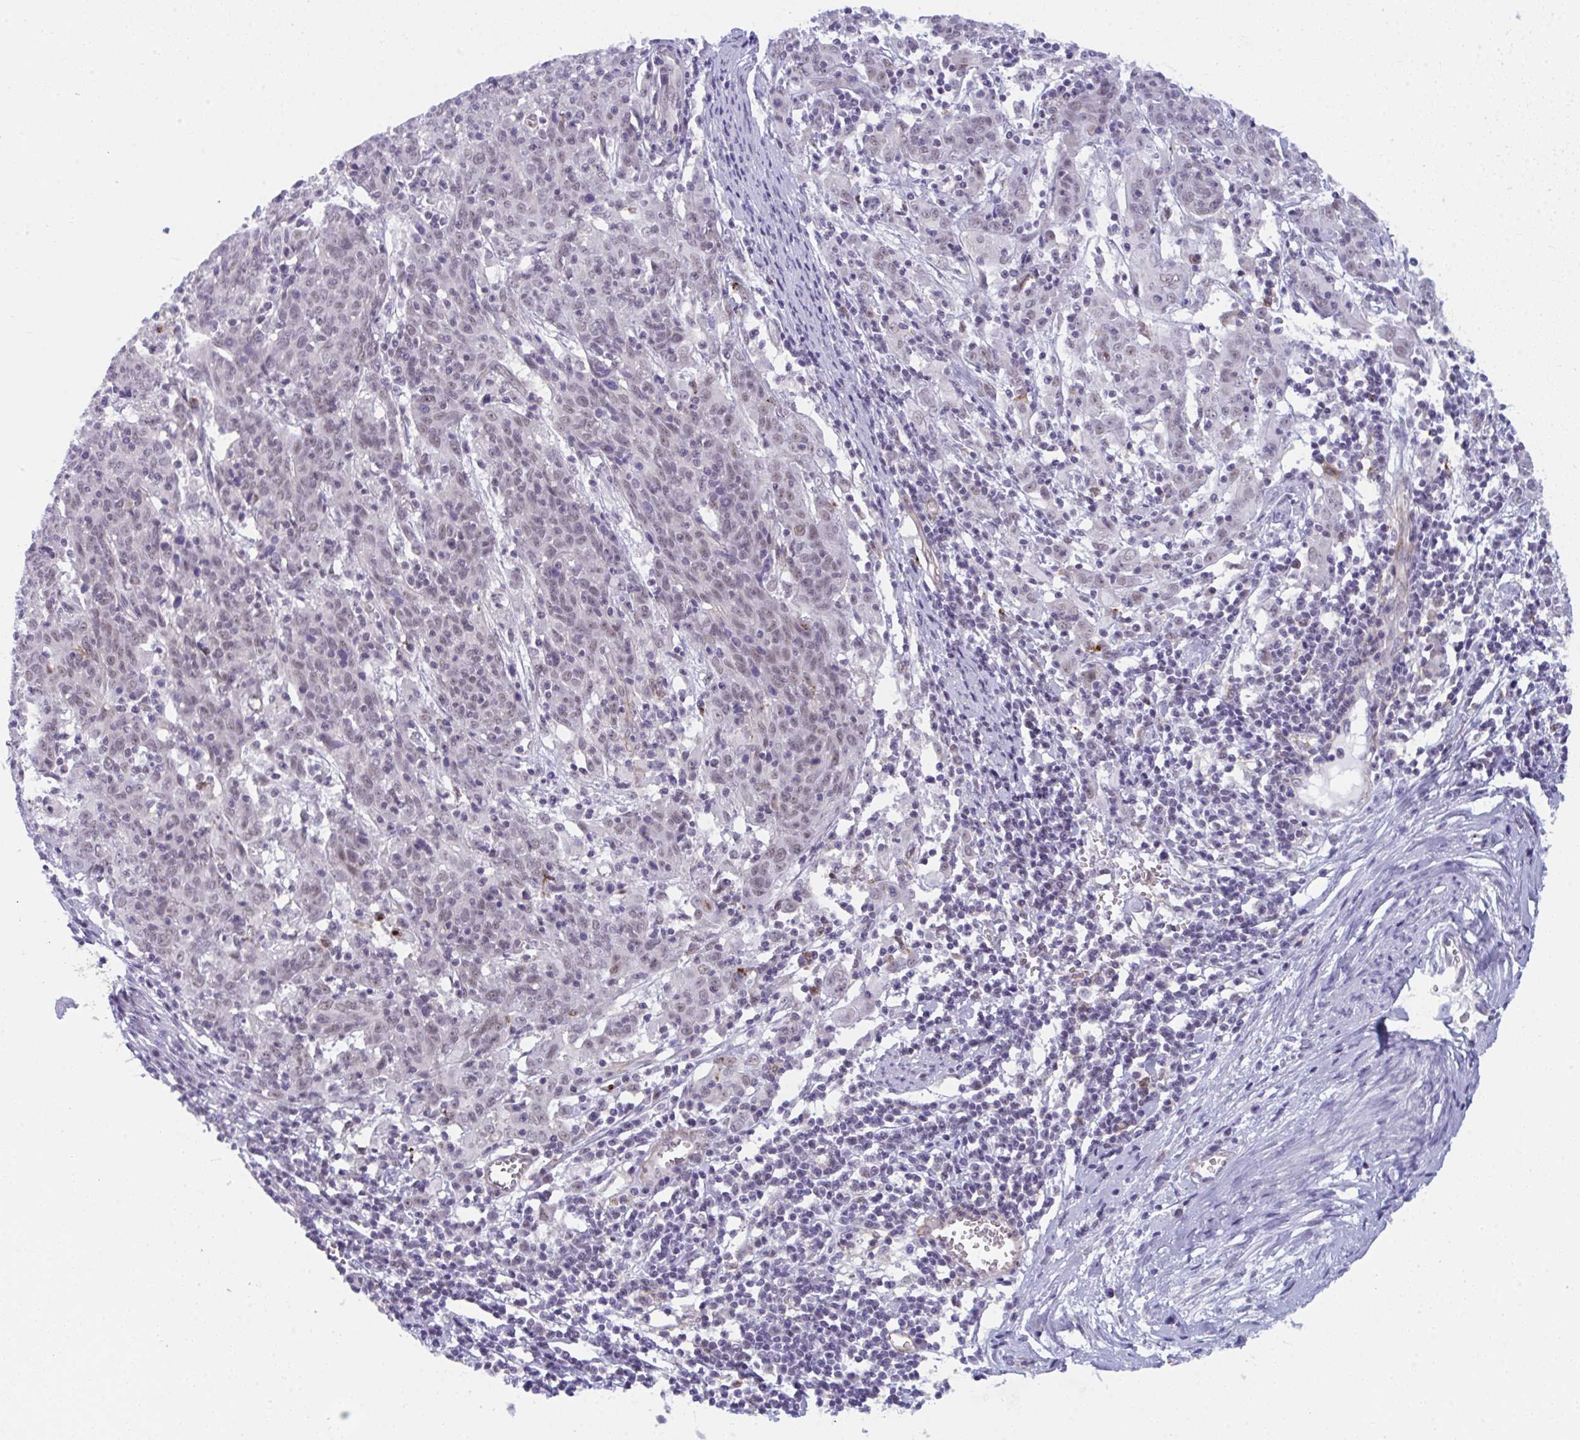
{"staining": {"intensity": "weak", "quantity": "<25%", "location": "nuclear"}, "tissue": "cervical cancer", "cell_type": "Tumor cells", "image_type": "cancer", "snomed": [{"axis": "morphology", "description": "Squamous cell carcinoma, NOS"}, {"axis": "topography", "description": "Cervix"}], "caption": "Immunohistochemistry of human squamous cell carcinoma (cervical) displays no expression in tumor cells.", "gene": "CDK13", "patient": {"sex": "female", "age": 67}}